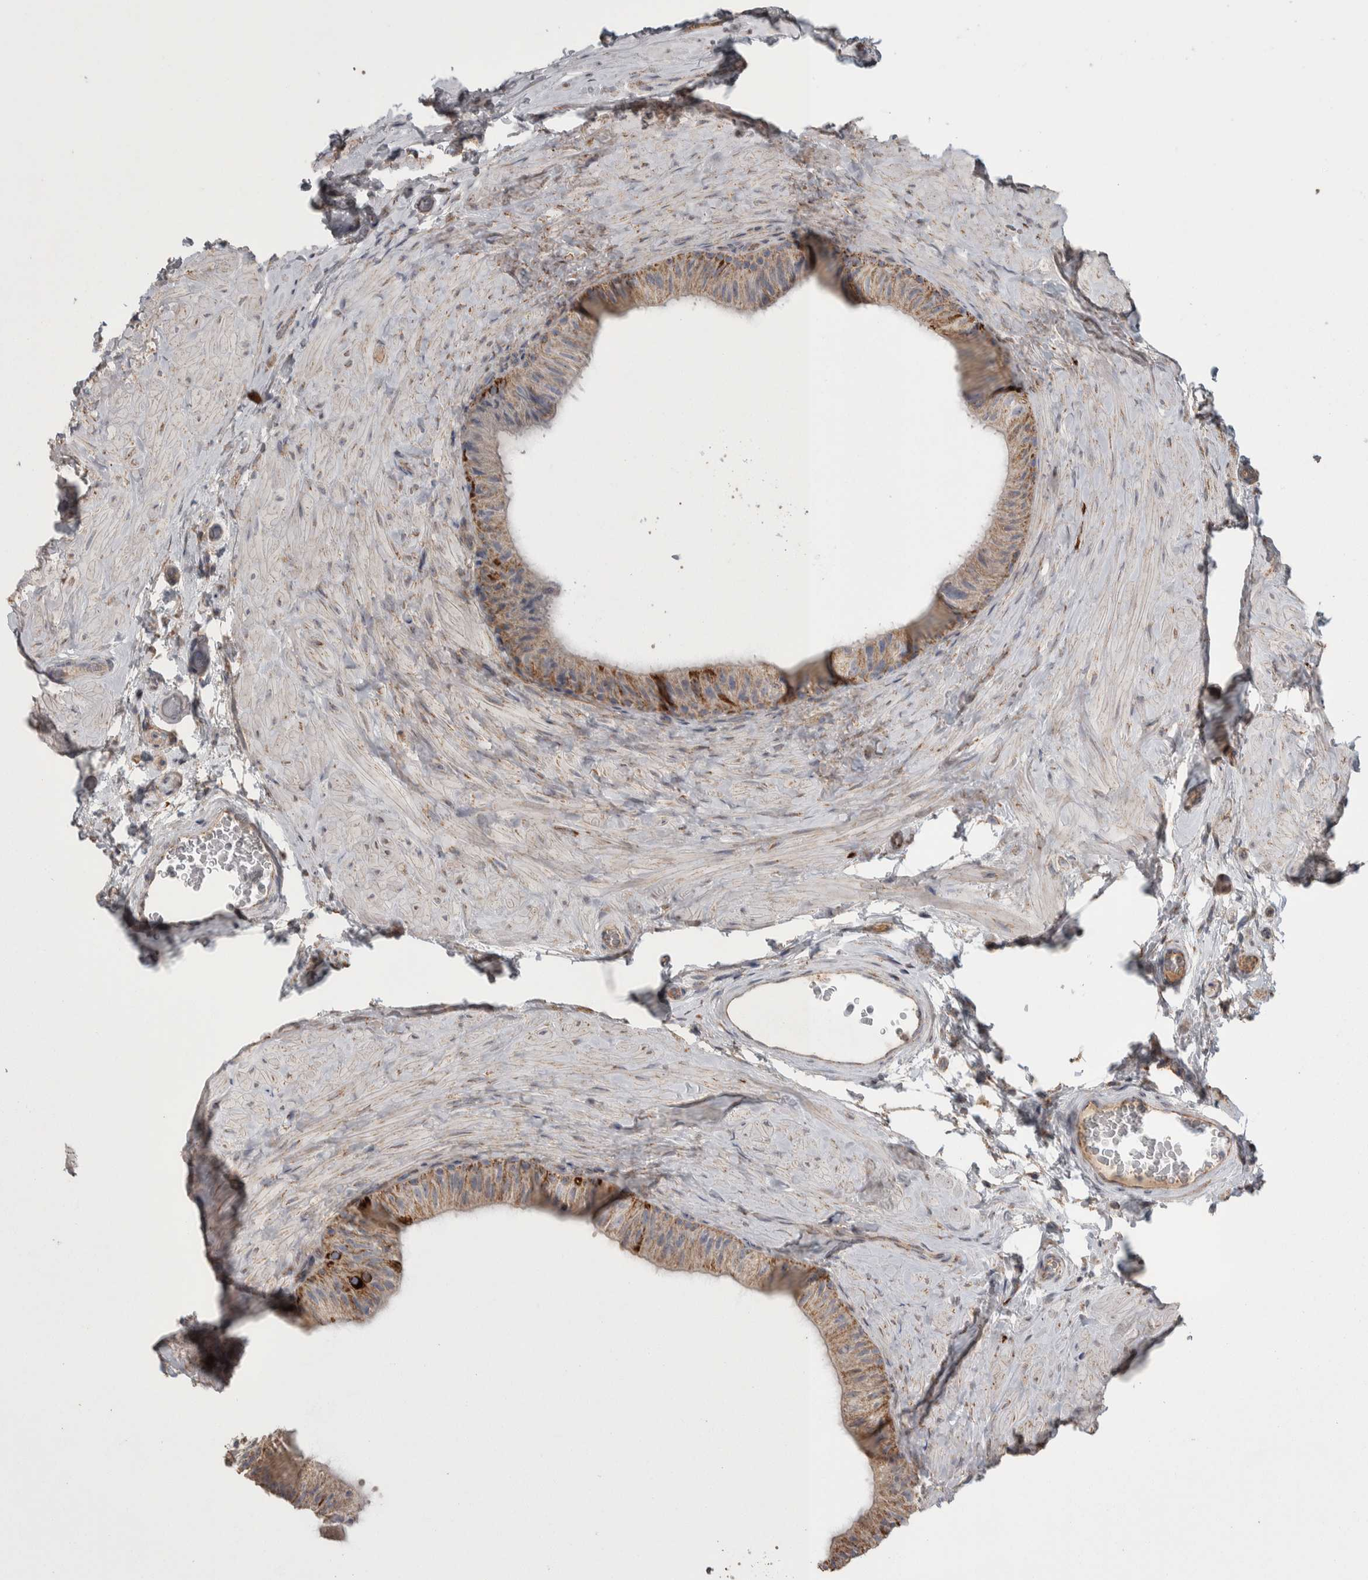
{"staining": {"intensity": "moderate", "quantity": "25%-75%", "location": "cytoplasmic/membranous"}, "tissue": "epididymis", "cell_type": "Glandular cells", "image_type": "normal", "snomed": [{"axis": "morphology", "description": "Normal tissue, NOS"}, {"axis": "topography", "description": "Epididymis"}], "caption": "DAB (3,3'-diaminobenzidine) immunohistochemical staining of benign human epididymis displays moderate cytoplasmic/membranous protein positivity in approximately 25%-75% of glandular cells.", "gene": "SCO1", "patient": {"sex": "male", "age": 49}}